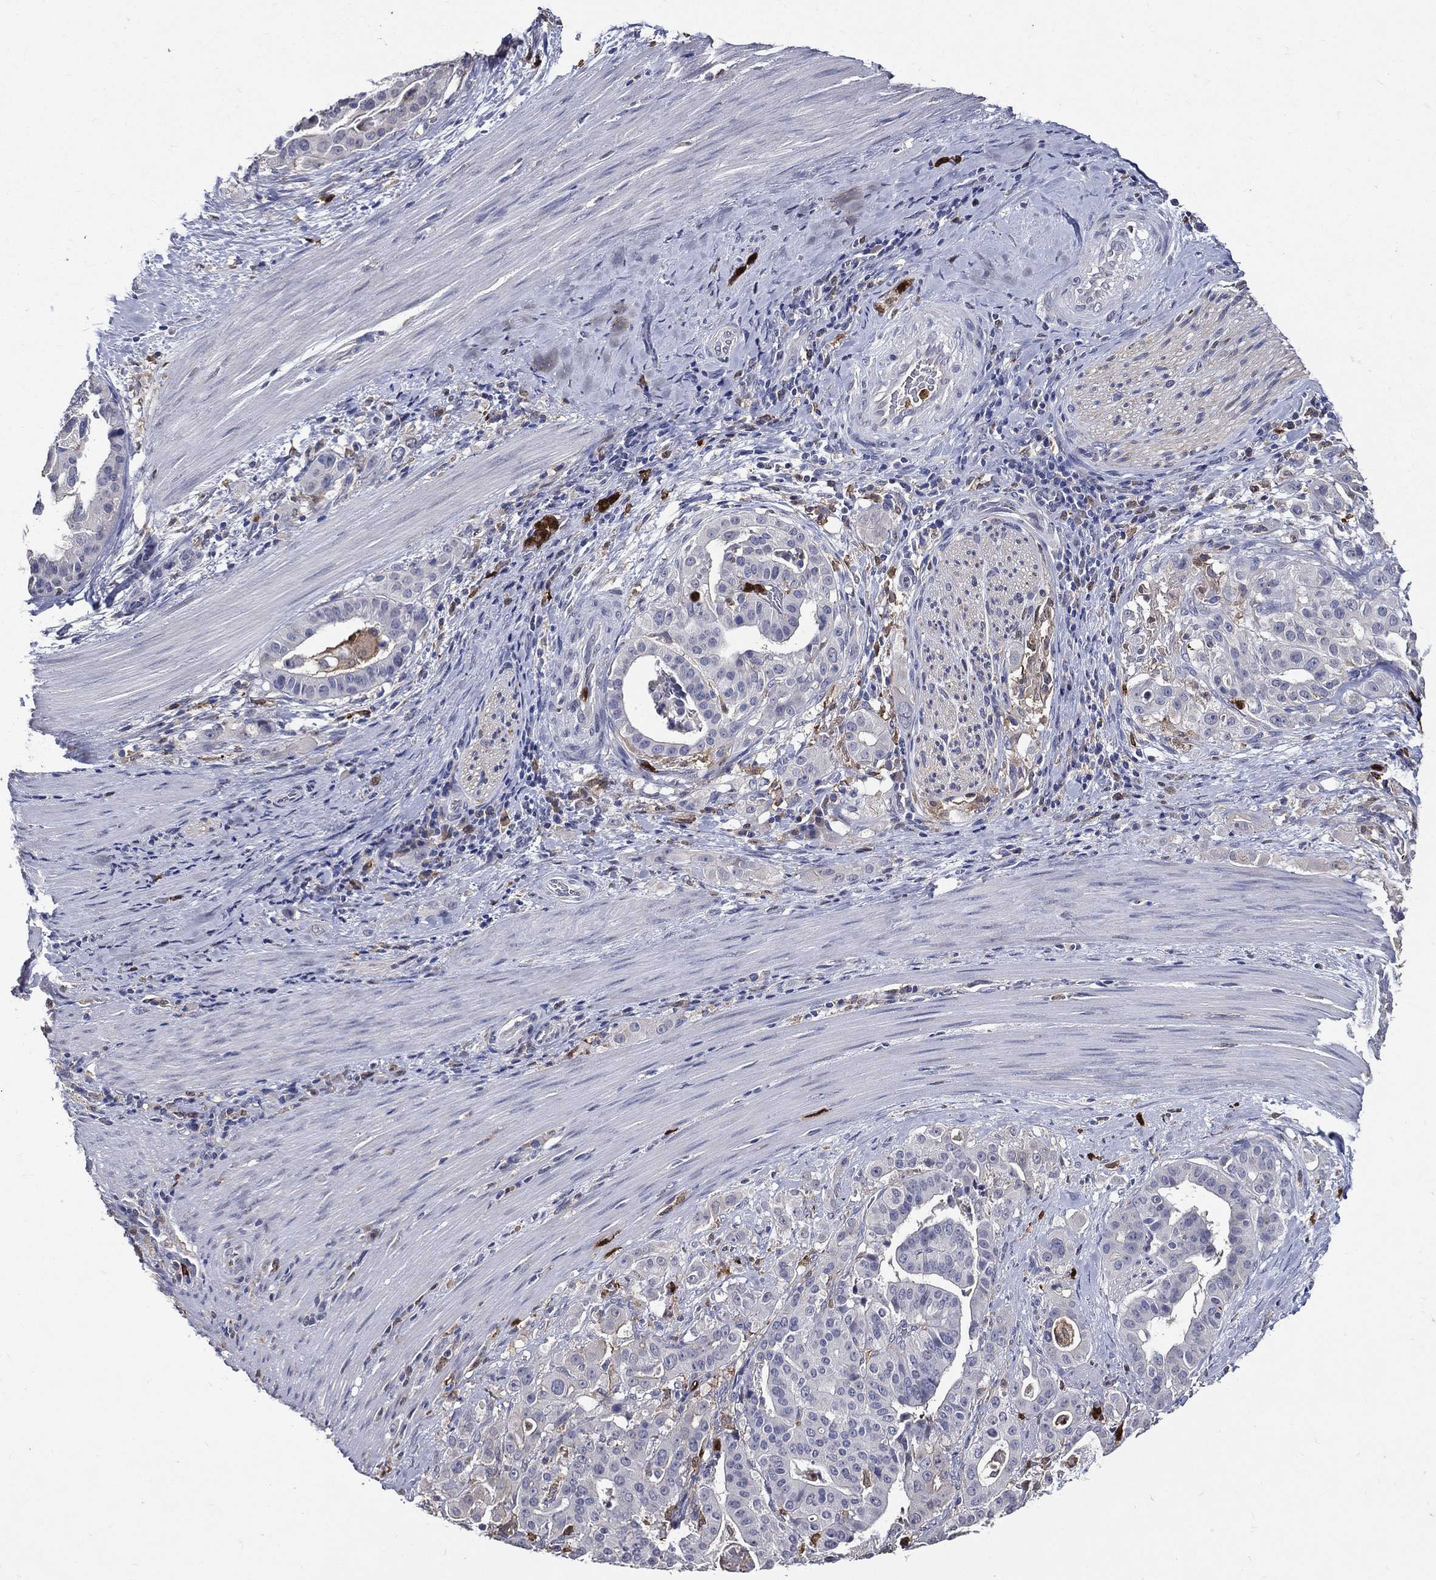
{"staining": {"intensity": "negative", "quantity": "none", "location": "none"}, "tissue": "stomach cancer", "cell_type": "Tumor cells", "image_type": "cancer", "snomed": [{"axis": "morphology", "description": "Adenocarcinoma, NOS"}, {"axis": "topography", "description": "Stomach"}], "caption": "Human adenocarcinoma (stomach) stained for a protein using immunohistochemistry demonstrates no expression in tumor cells.", "gene": "GPR171", "patient": {"sex": "male", "age": 48}}